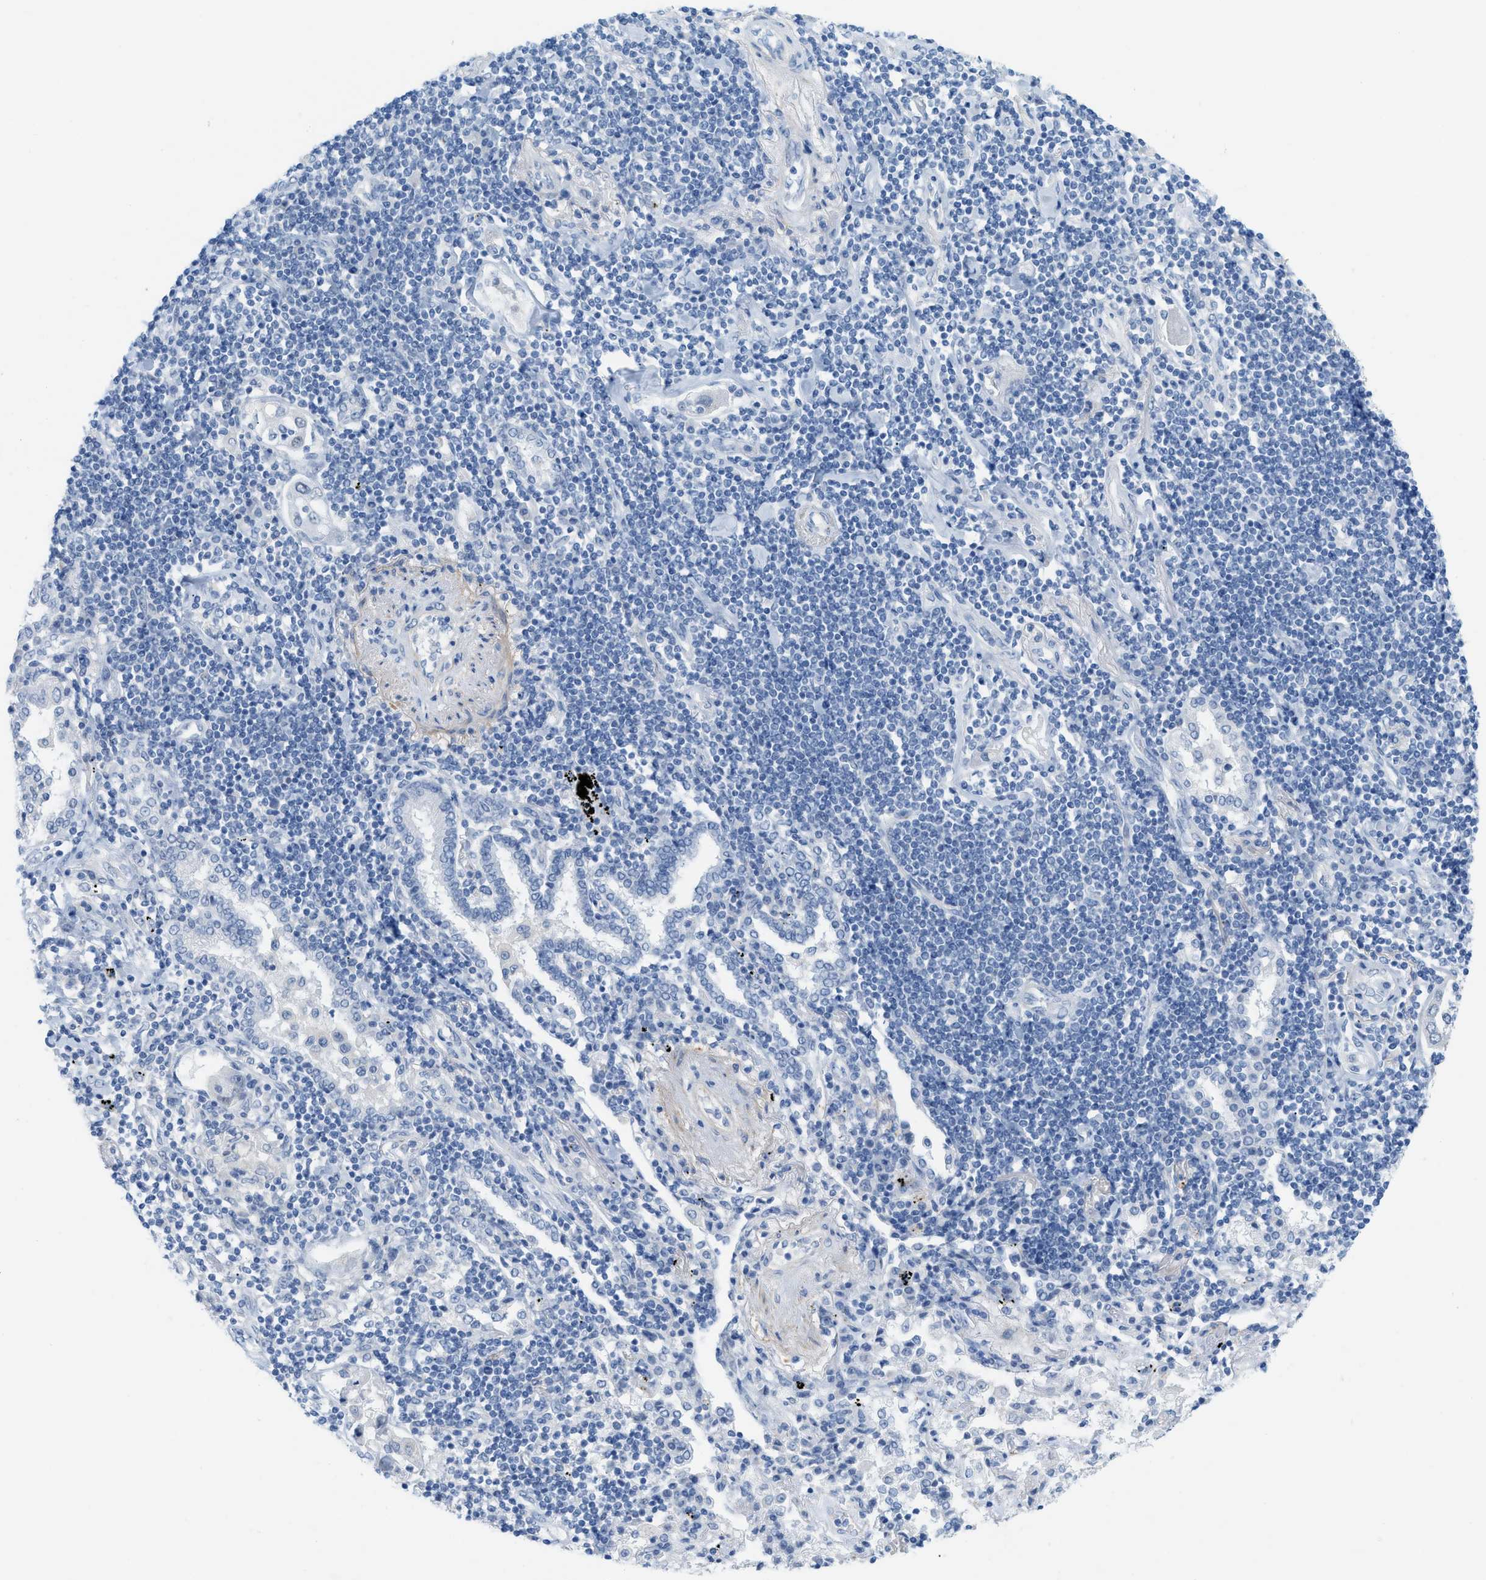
{"staining": {"intensity": "negative", "quantity": "none", "location": "none"}, "tissue": "lung cancer", "cell_type": "Tumor cells", "image_type": "cancer", "snomed": [{"axis": "morphology", "description": "Adenocarcinoma, NOS"}, {"axis": "topography", "description": "Lung"}], "caption": "Lung adenocarcinoma stained for a protein using IHC reveals no expression tumor cells.", "gene": "HLTF", "patient": {"sex": "female", "age": 65}}